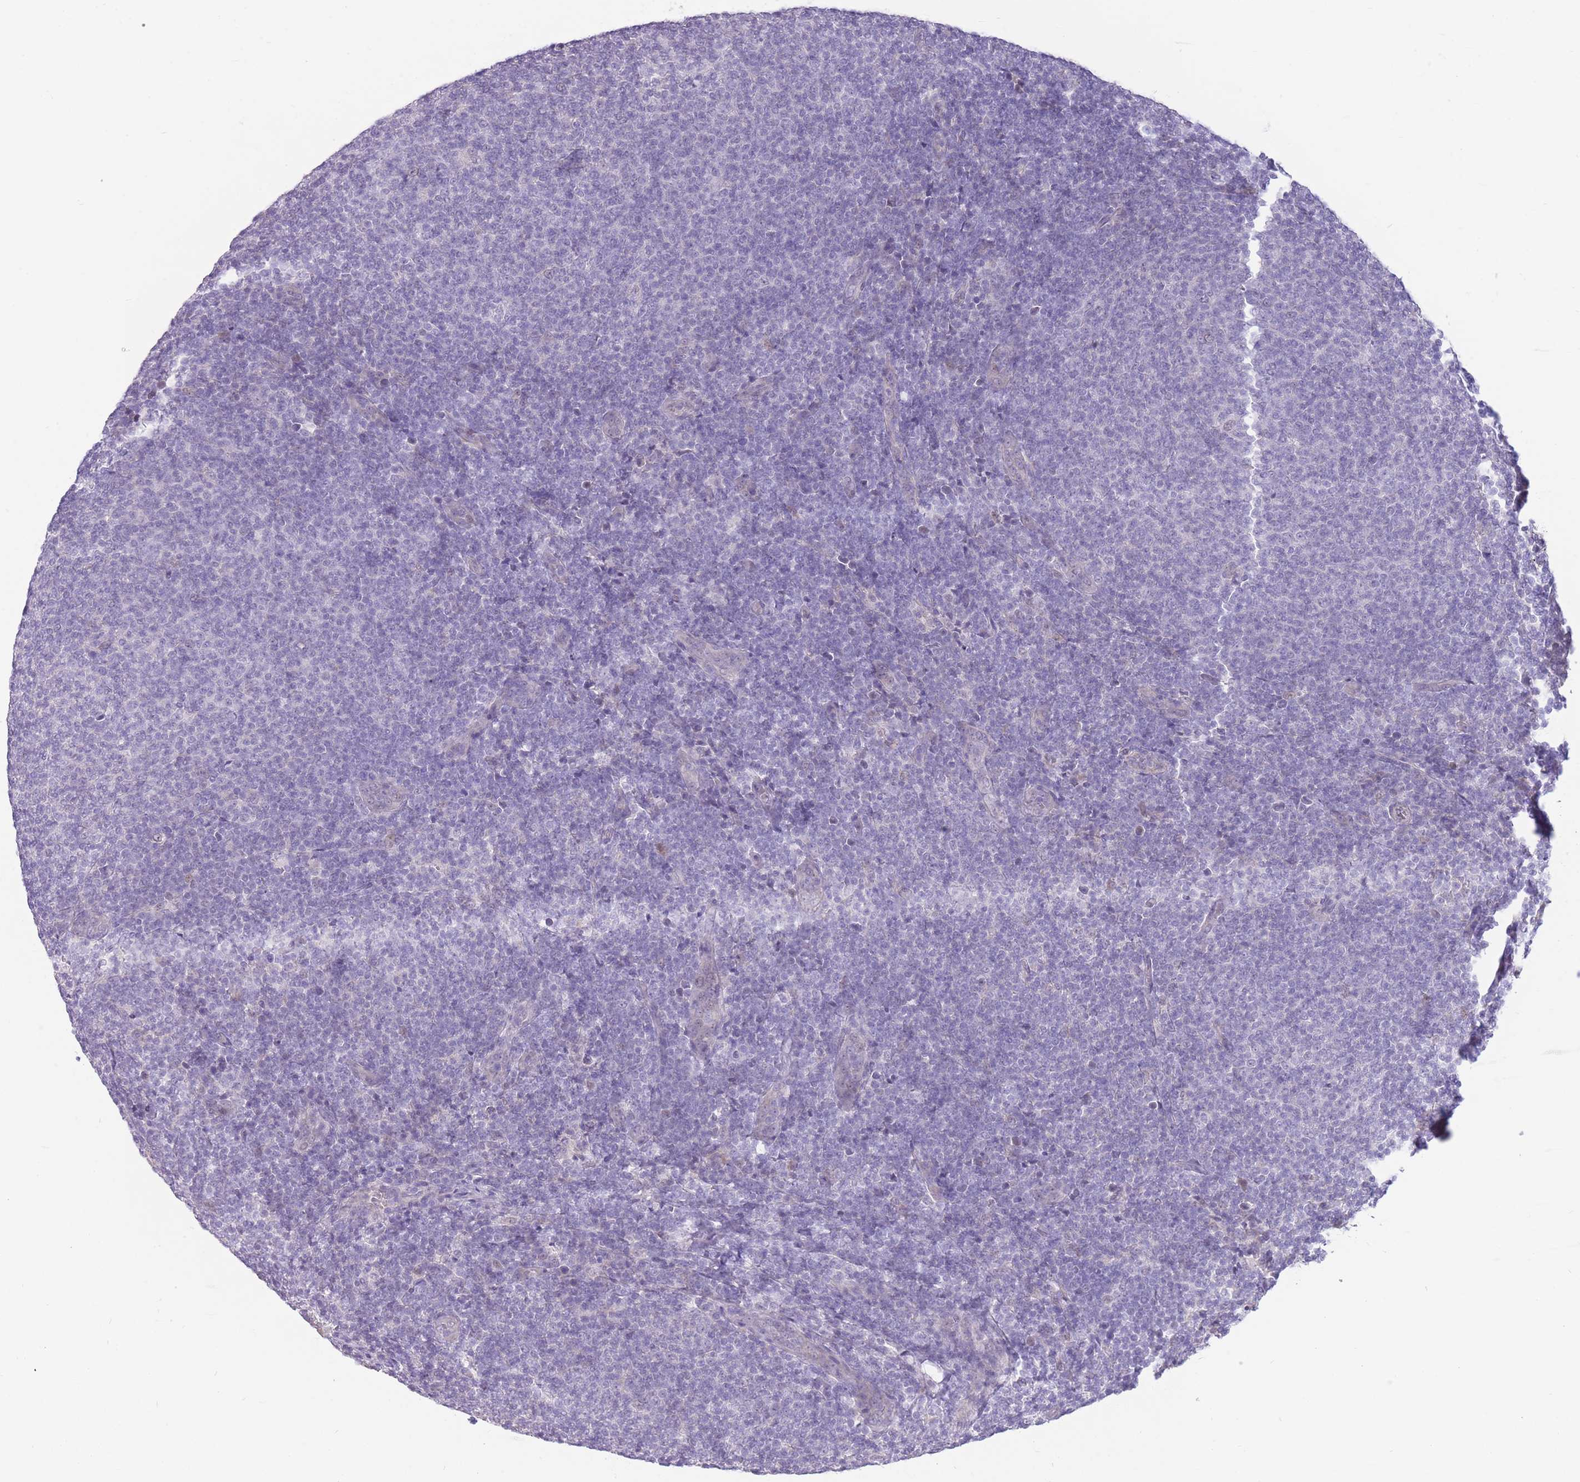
{"staining": {"intensity": "negative", "quantity": "none", "location": "none"}, "tissue": "lymphoma", "cell_type": "Tumor cells", "image_type": "cancer", "snomed": [{"axis": "morphology", "description": "Malignant lymphoma, non-Hodgkin's type, Low grade"}, {"axis": "topography", "description": "Lymph node"}], "caption": "Lymphoma was stained to show a protein in brown. There is no significant expression in tumor cells.", "gene": "WDR70", "patient": {"sex": "male", "age": 66}}